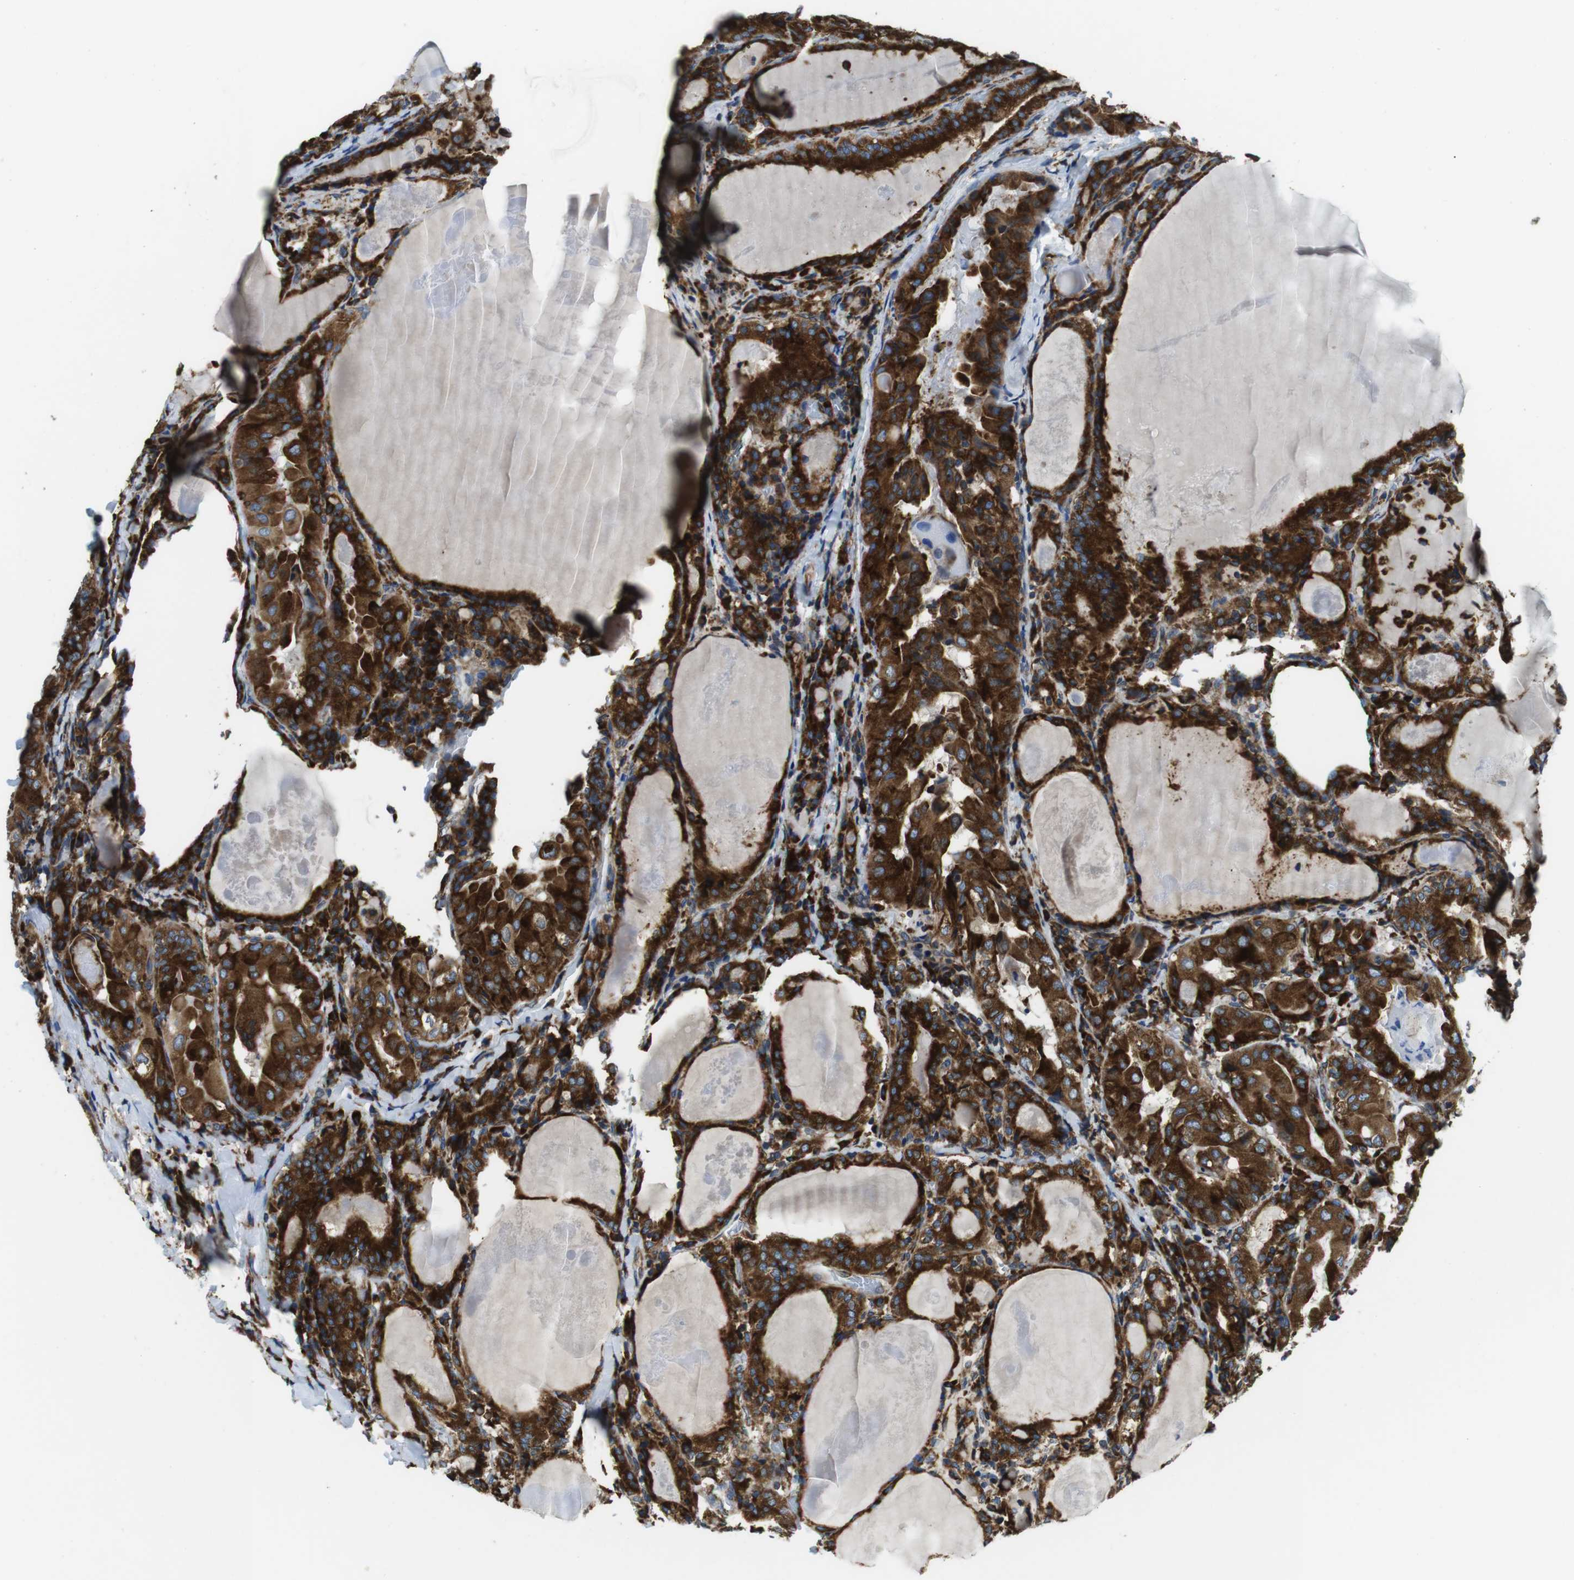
{"staining": {"intensity": "strong", "quantity": ">75%", "location": "cytoplasmic/membranous"}, "tissue": "thyroid cancer", "cell_type": "Tumor cells", "image_type": "cancer", "snomed": [{"axis": "morphology", "description": "Papillary adenocarcinoma, NOS"}, {"axis": "topography", "description": "Thyroid gland"}], "caption": "The immunohistochemical stain shows strong cytoplasmic/membranous expression in tumor cells of papillary adenocarcinoma (thyroid) tissue. (IHC, brightfield microscopy, high magnification).", "gene": "UGGT1", "patient": {"sex": "female", "age": 42}}